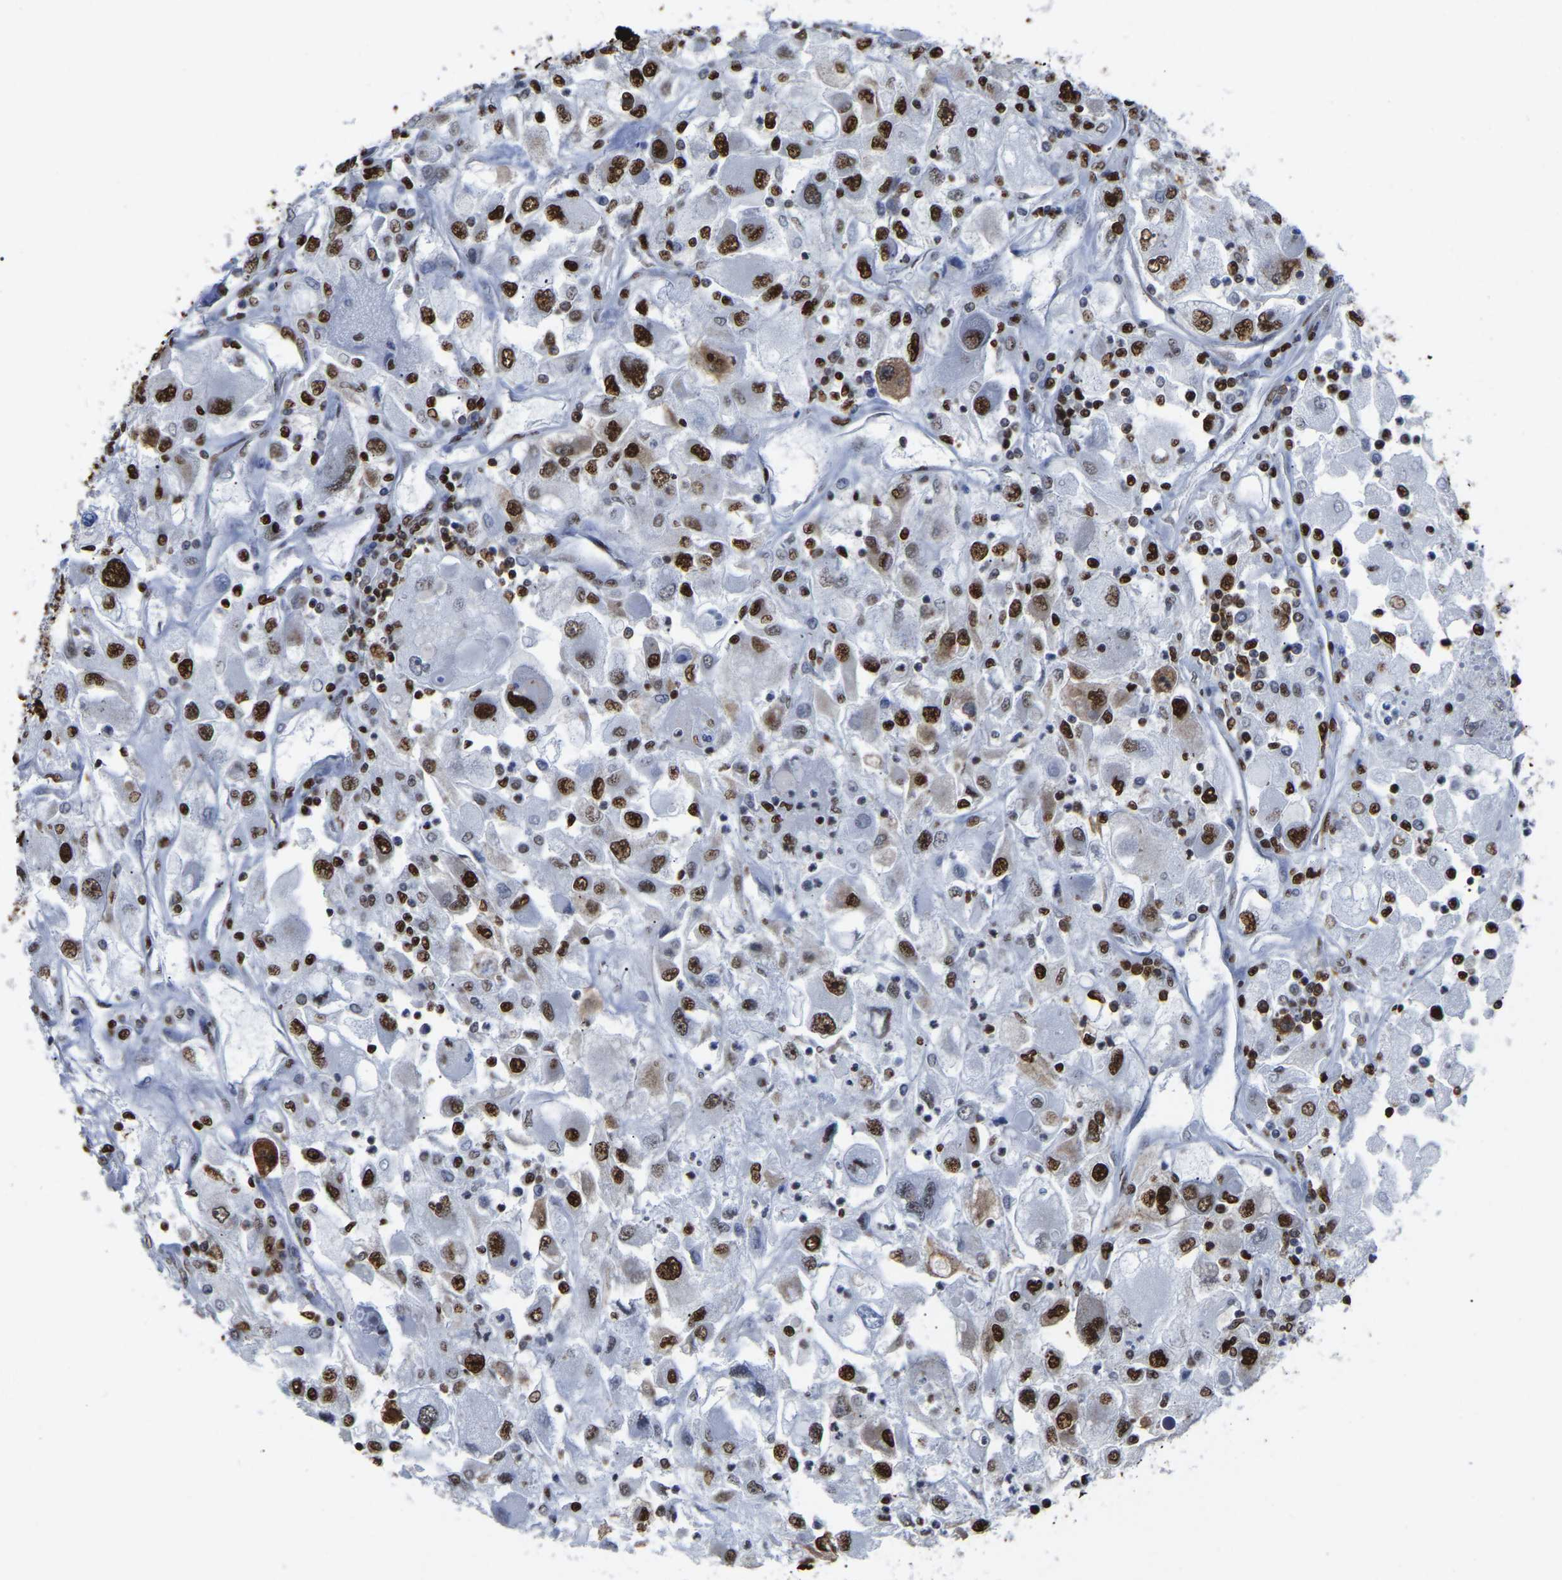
{"staining": {"intensity": "strong", "quantity": ">75%", "location": "nuclear"}, "tissue": "renal cancer", "cell_type": "Tumor cells", "image_type": "cancer", "snomed": [{"axis": "morphology", "description": "Adenocarcinoma, NOS"}, {"axis": "topography", "description": "Kidney"}], "caption": "Human renal cancer (adenocarcinoma) stained with a brown dye demonstrates strong nuclear positive staining in approximately >75% of tumor cells.", "gene": "RBL2", "patient": {"sex": "female", "age": 52}}